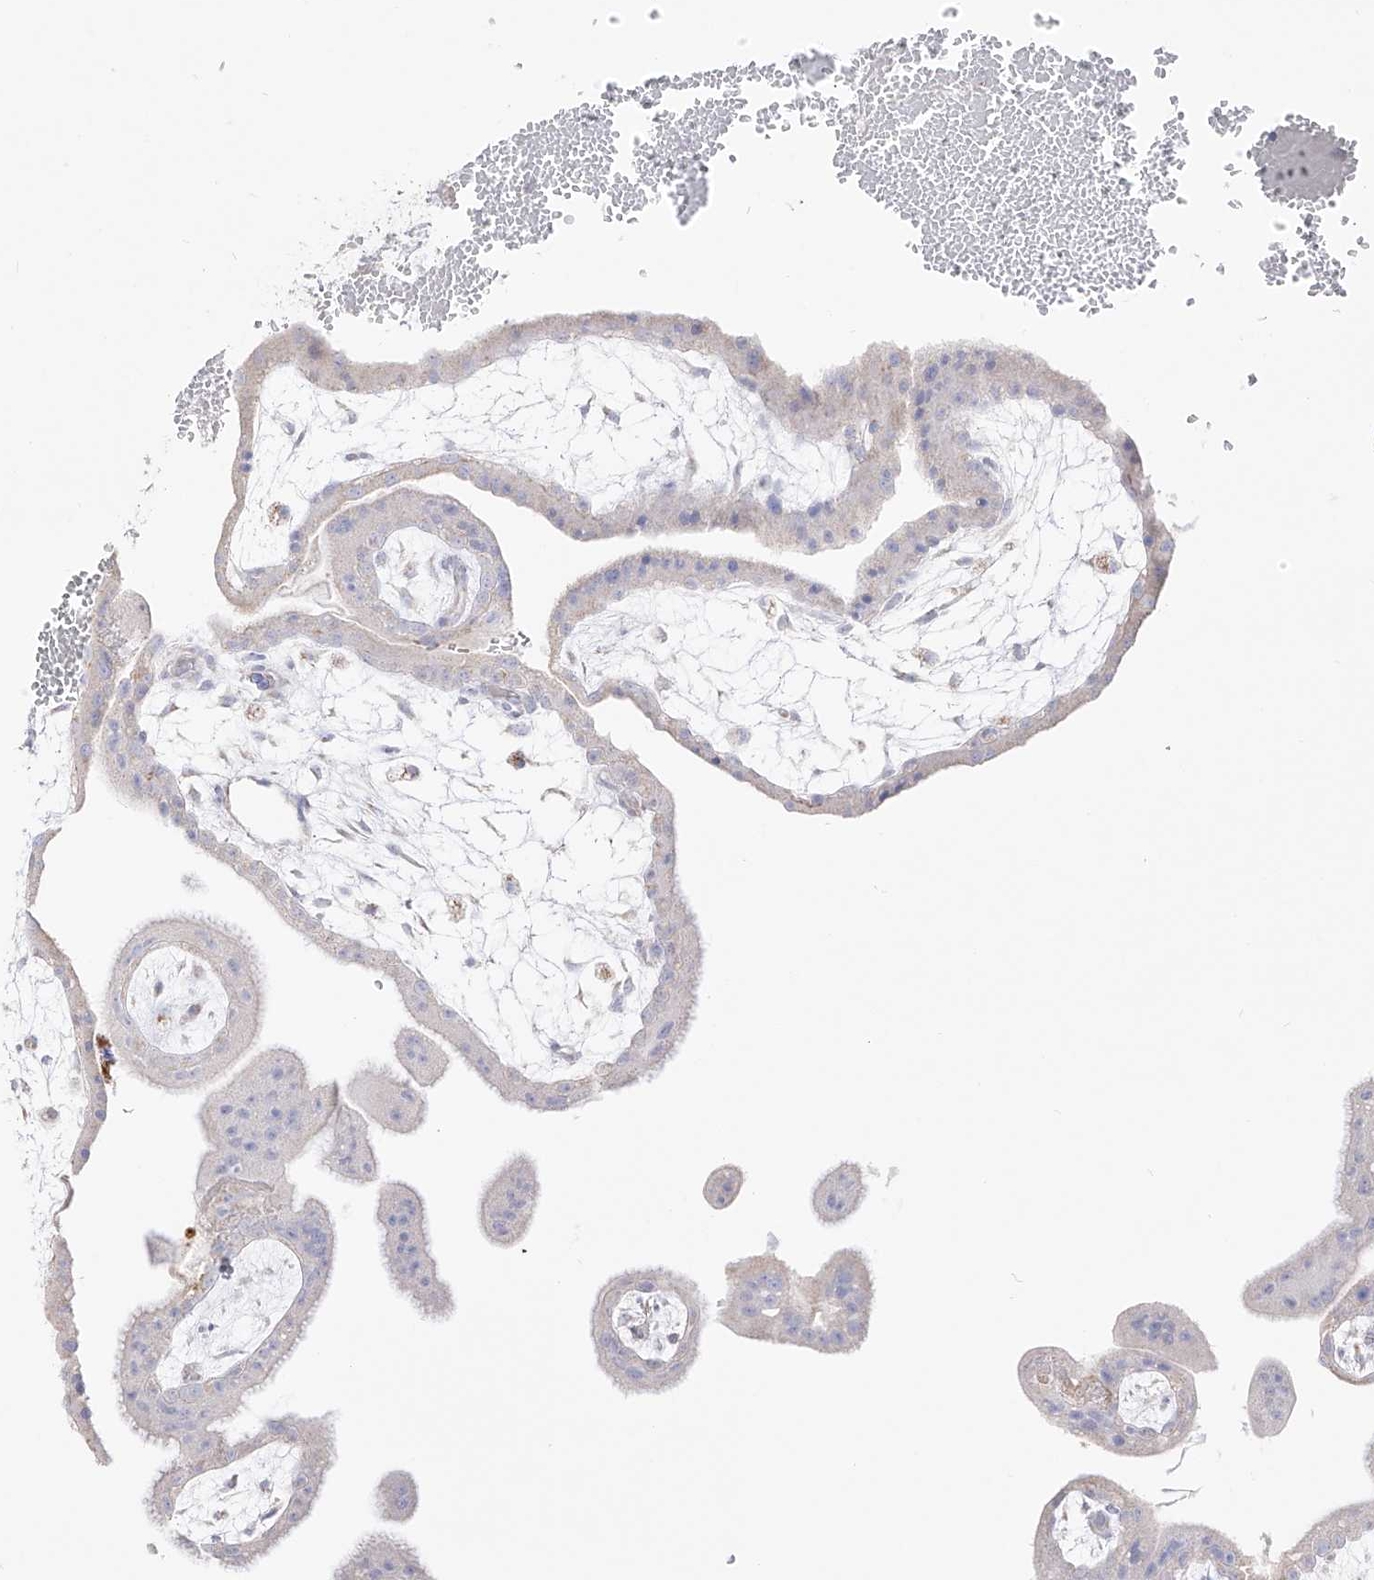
{"staining": {"intensity": "weak", "quantity": "<25%", "location": "cytoplasmic/membranous"}, "tissue": "placenta", "cell_type": "Decidual cells", "image_type": "normal", "snomed": [{"axis": "morphology", "description": "Normal tissue, NOS"}, {"axis": "topography", "description": "Placenta"}], "caption": "An immunohistochemistry micrograph of unremarkable placenta is shown. There is no staining in decidual cells of placenta. The staining is performed using DAB brown chromogen with nuclei counter-stained in using hematoxylin.", "gene": "RCHY1", "patient": {"sex": "female", "age": 35}}